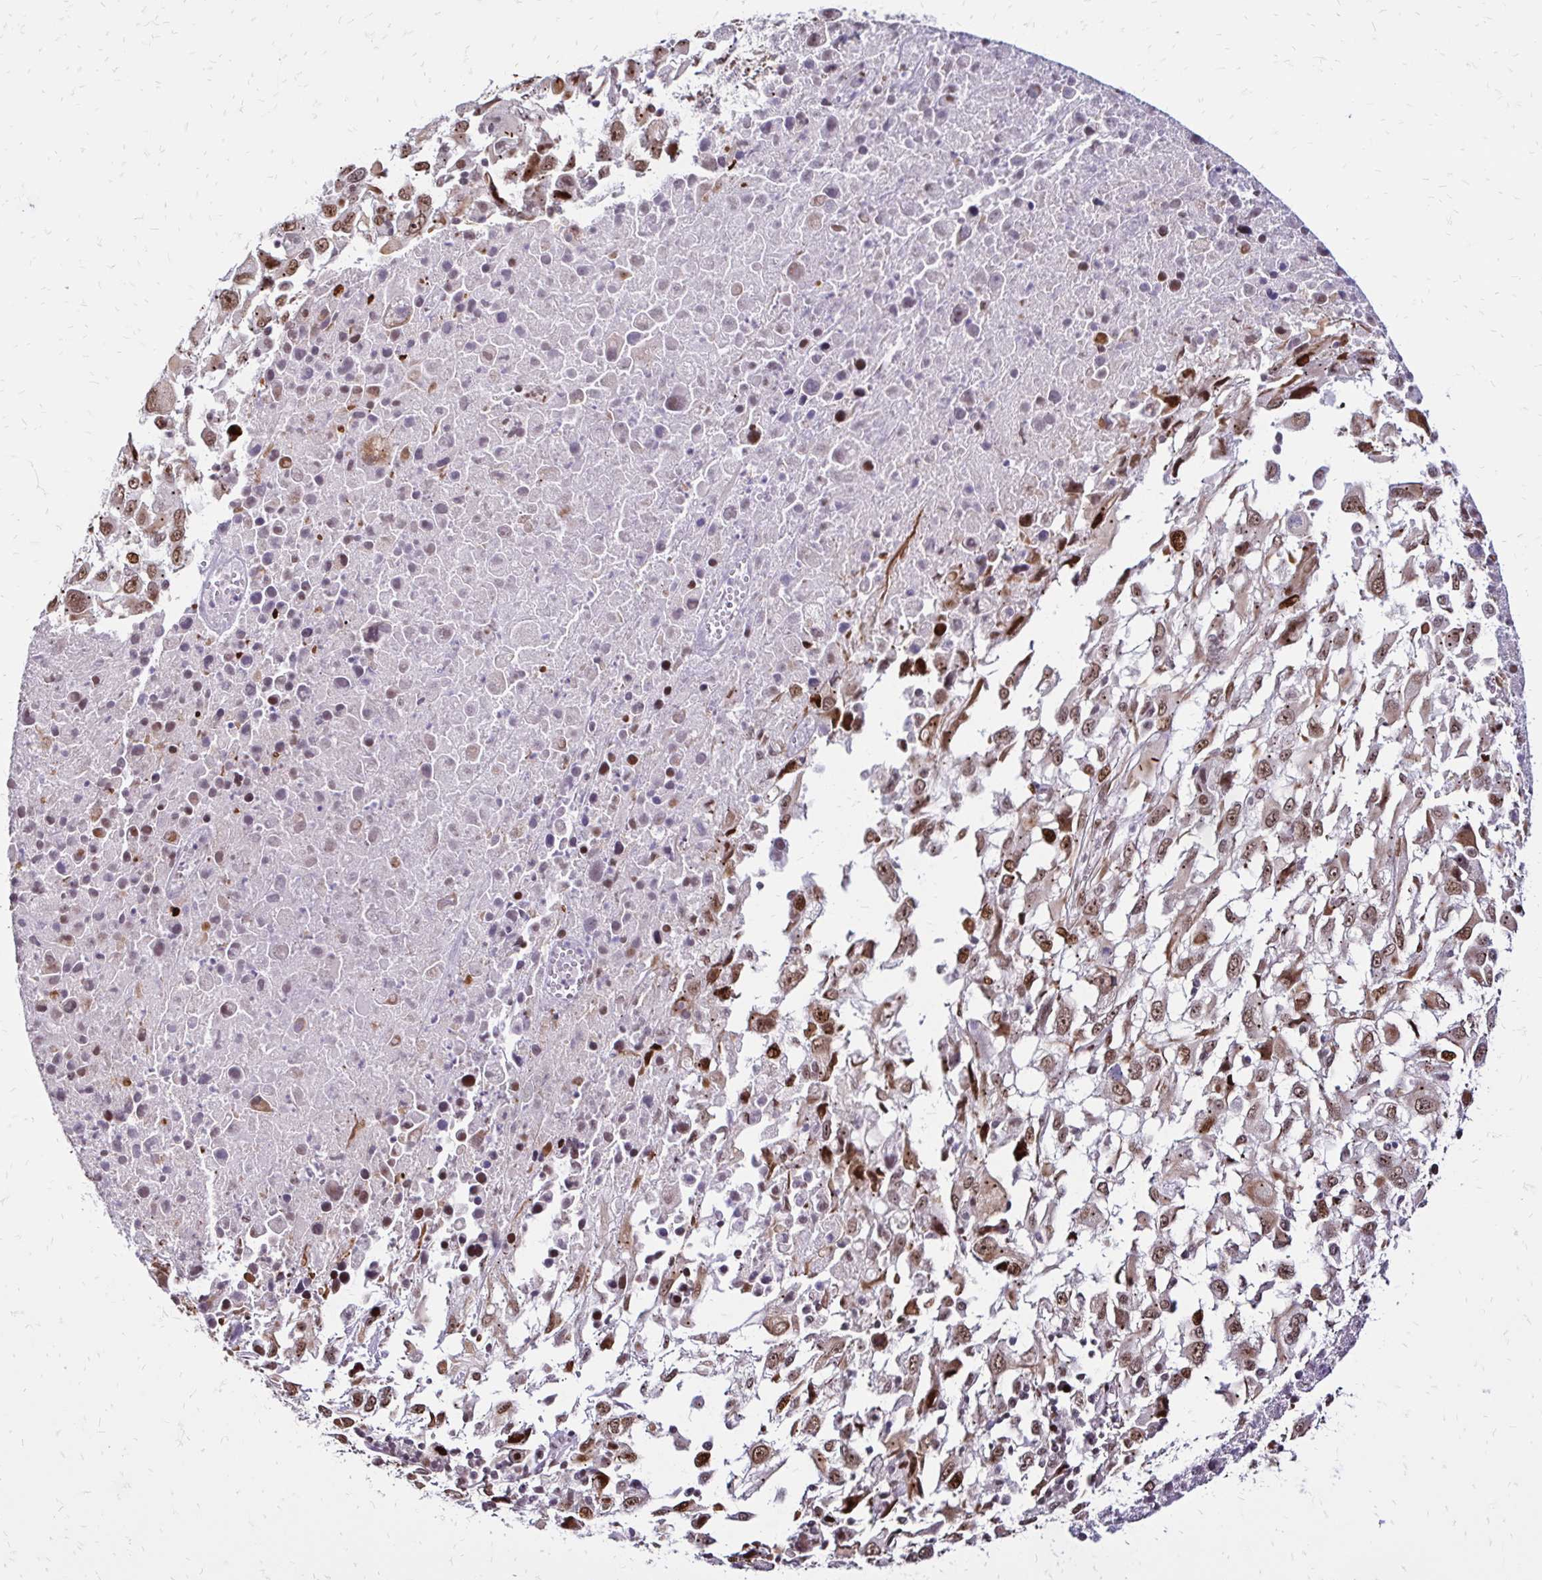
{"staining": {"intensity": "moderate", "quantity": ">75%", "location": "nuclear"}, "tissue": "melanoma", "cell_type": "Tumor cells", "image_type": "cancer", "snomed": [{"axis": "morphology", "description": "Malignant melanoma, Metastatic site"}, {"axis": "topography", "description": "Soft tissue"}], "caption": "Immunohistochemistry micrograph of neoplastic tissue: melanoma stained using immunohistochemistry exhibits medium levels of moderate protein expression localized specifically in the nuclear of tumor cells, appearing as a nuclear brown color.", "gene": "TOB1", "patient": {"sex": "male", "age": 50}}